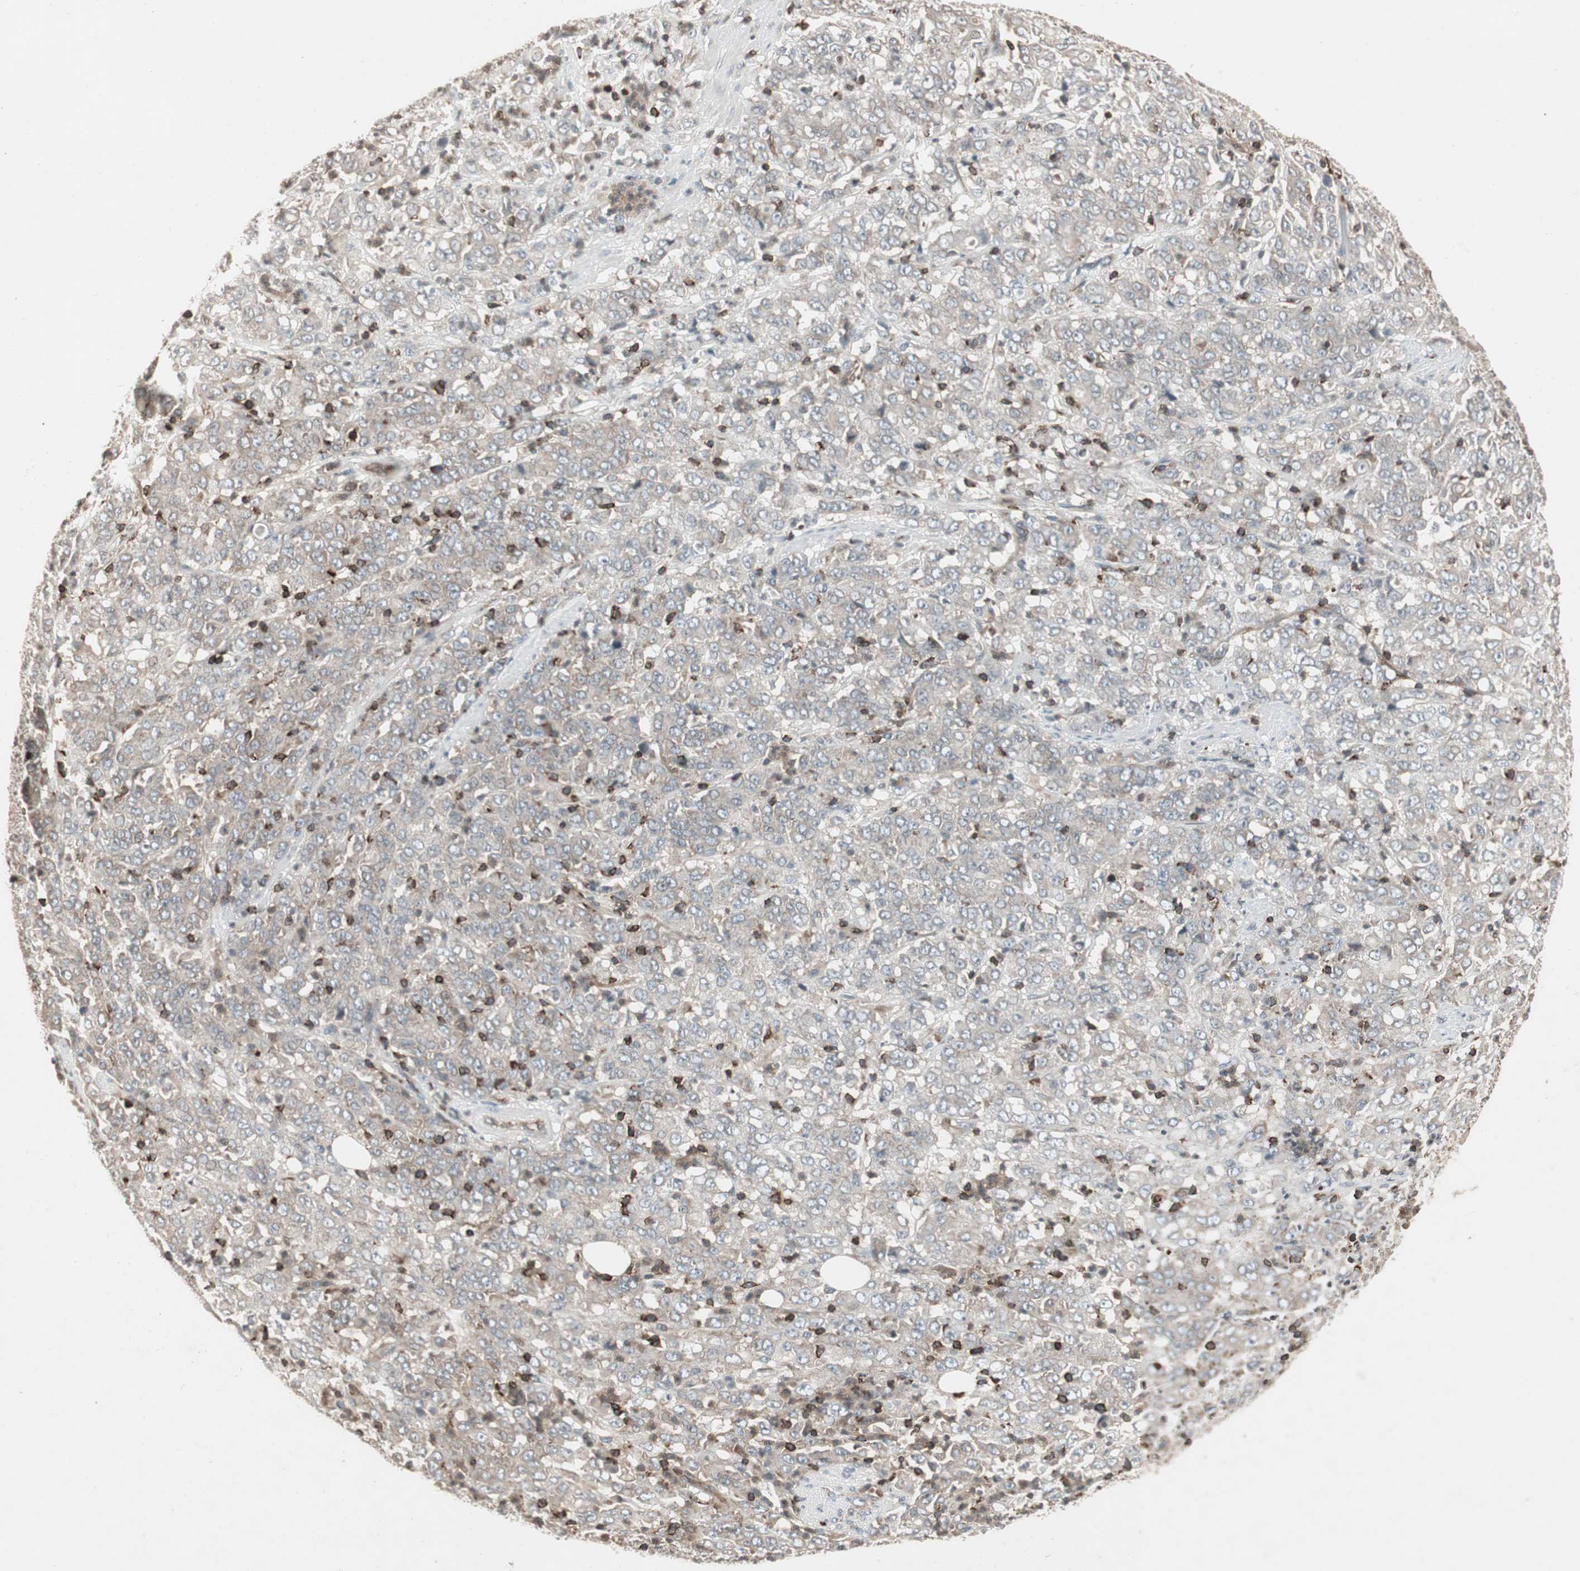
{"staining": {"intensity": "weak", "quantity": ">75%", "location": "cytoplasmic/membranous"}, "tissue": "stomach cancer", "cell_type": "Tumor cells", "image_type": "cancer", "snomed": [{"axis": "morphology", "description": "Adenocarcinoma, NOS"}, {"axis": "topography", "description": "Stomach, lower"}], "caption": "Protein expression analysis of stomach cancer exhibits weak cytoplasmic/membranous positivity in about >75% of tumor cells.", "gene": "ARHGEF1", "patient": {"sex": "female", "age": 71}}